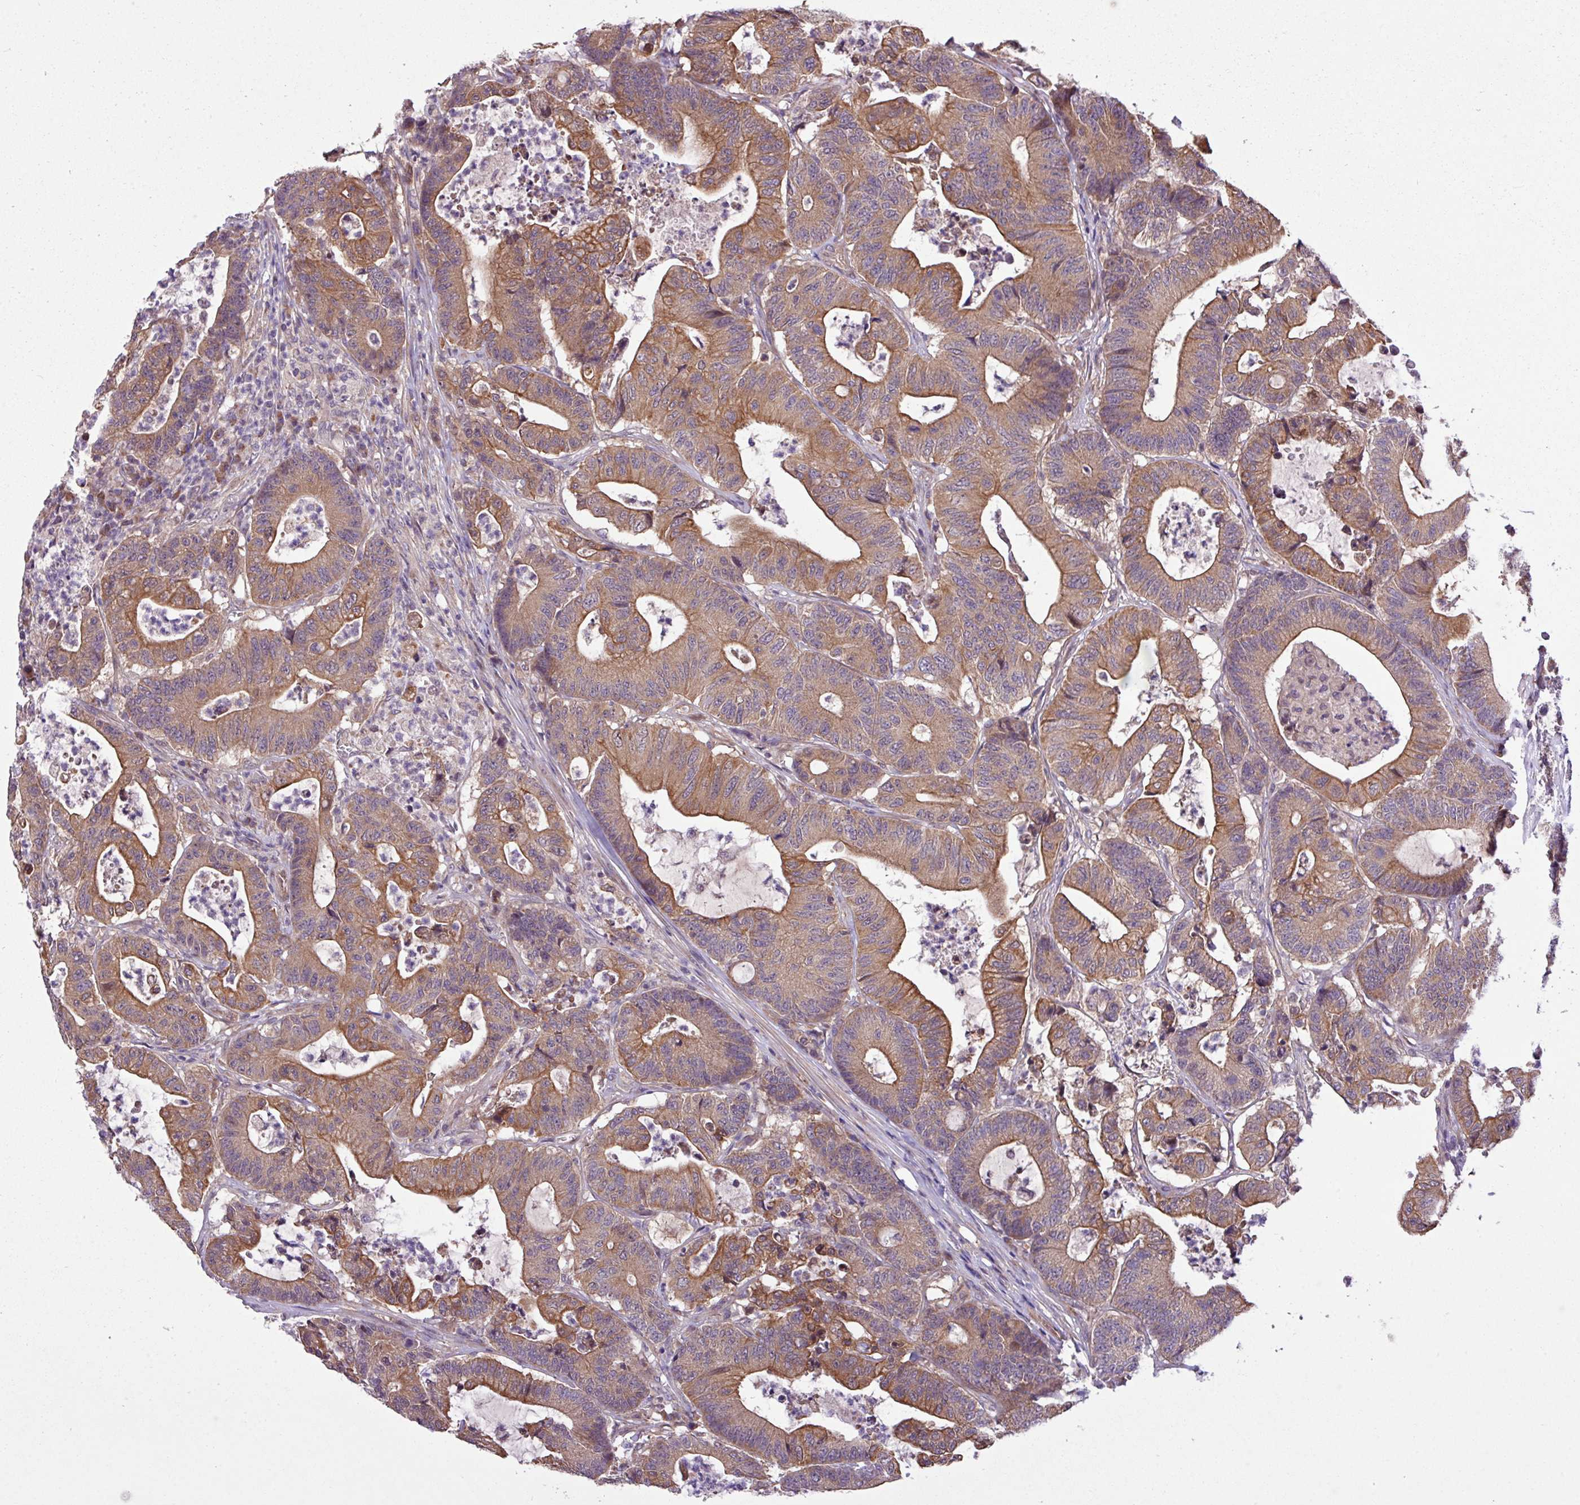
{"staining": {"intensity": "moderate", "quantity": ">75%", "location": "cytoplasmic/membranous"}, "tissue": "colorectal cancer", "cell_type": "Tumor cells", "image_type": "cancer", "snomed": [{"axis": "morphology", "description": "Adenocarcinoma, NOS"}, {"axis": "topography", "description": "Colon"}], "caption": "DAB immunohistochemical staining of colorectal cancer (adenocarcinoma) shows moderate cytoplasmic/membranous protein positivity in approximately >75% of tumor cells.", "gene": "TIMM10B", "patient": {"sex": "female", "age": 84}}